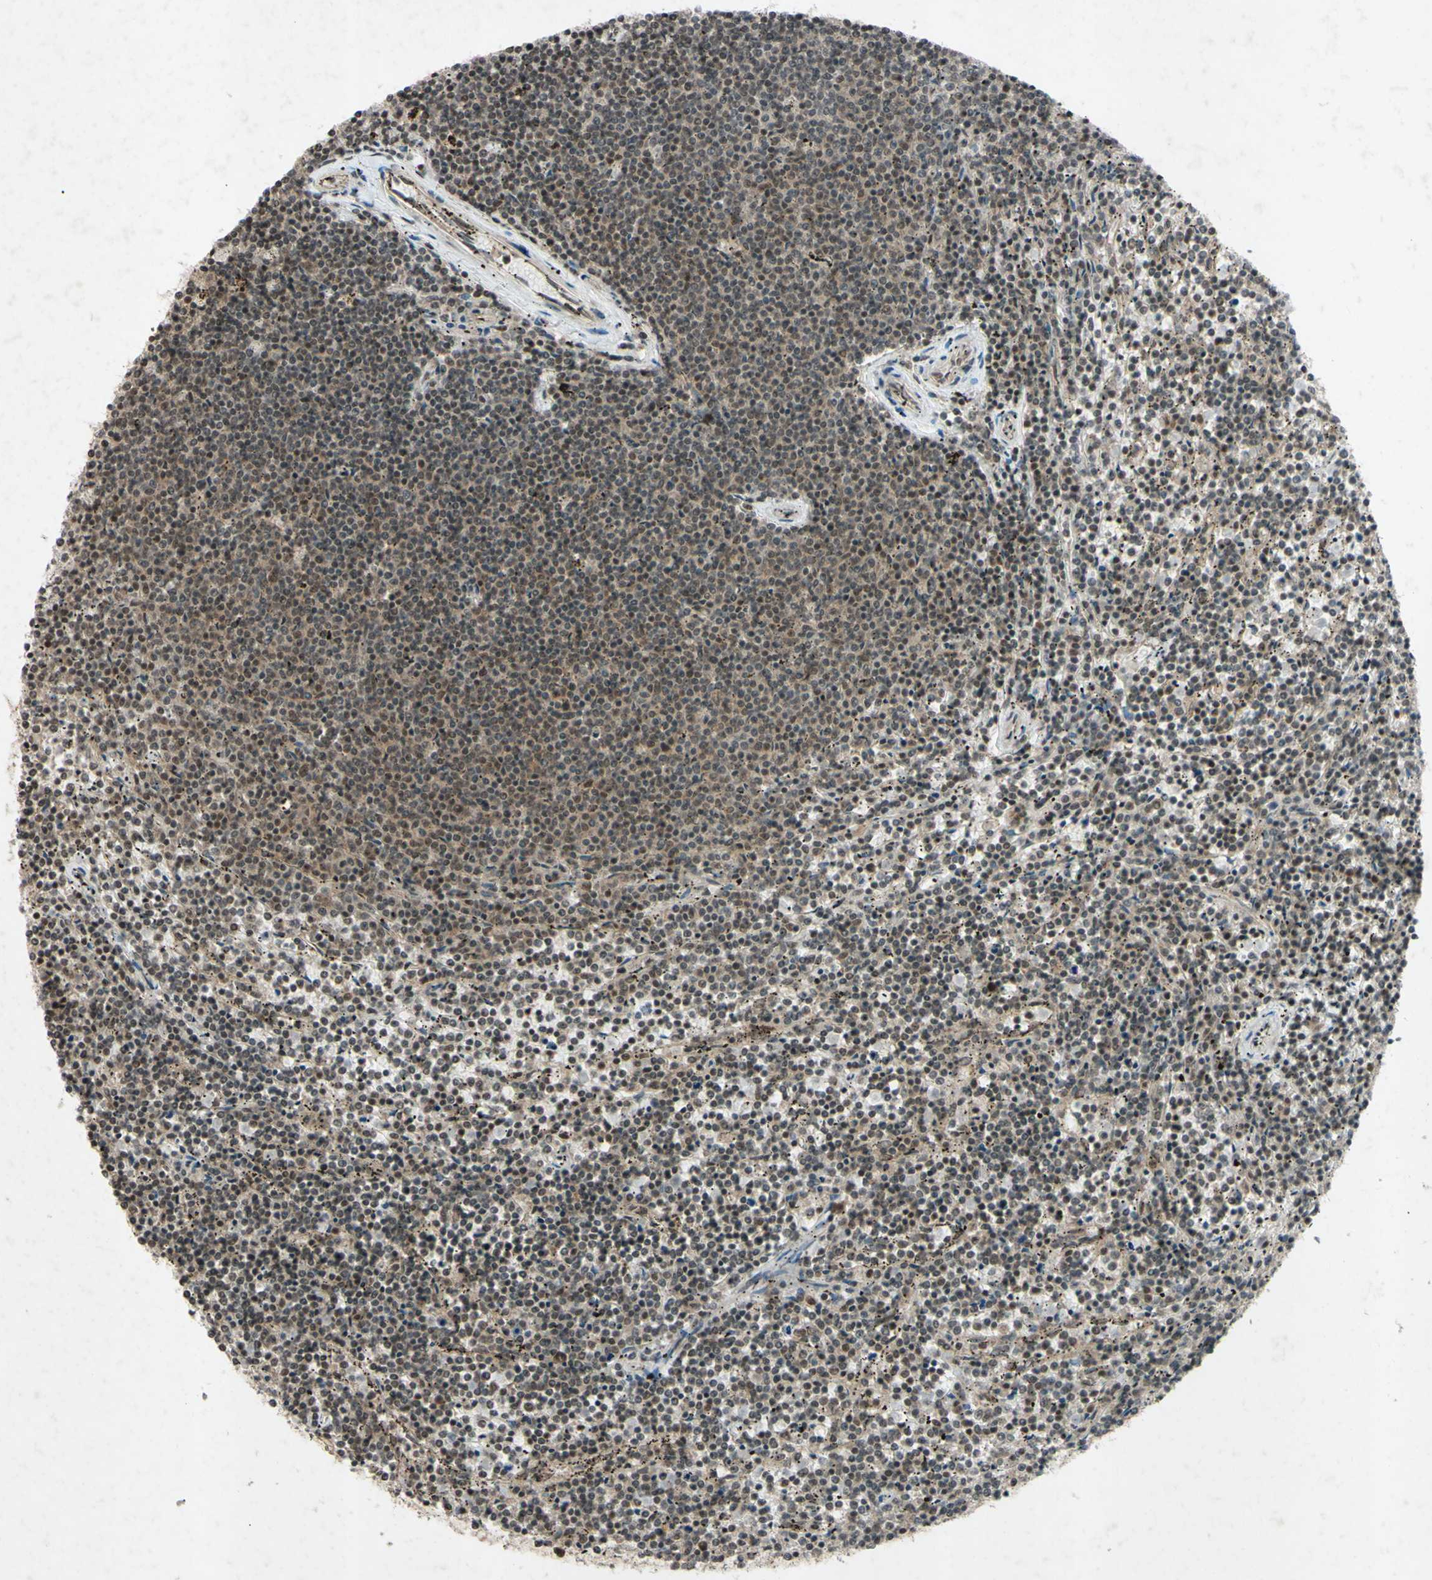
{"staining": {"intensity": "weak", "quantity": ">75%", "location": "nuclear"}, "tissue": "lymphoma", "cell_type": "Tumor cells", "image_type": "cancer", "snomed": [{"axis": "morphology", "description": "Malignant lymphoma, non-Hodgkin's type, Low grade"}, {"axis": "topography", "description": "Spleen"}], "caption": "Immunohistochemical staining of low-grade malignant lymphoma, non-Hodgkin's type demonstrates low levels of weak nuclear protein positivity in about >75% of tumor cells.", "gene": "SNW1", "patient": {"sex": "female", "age": 50}}